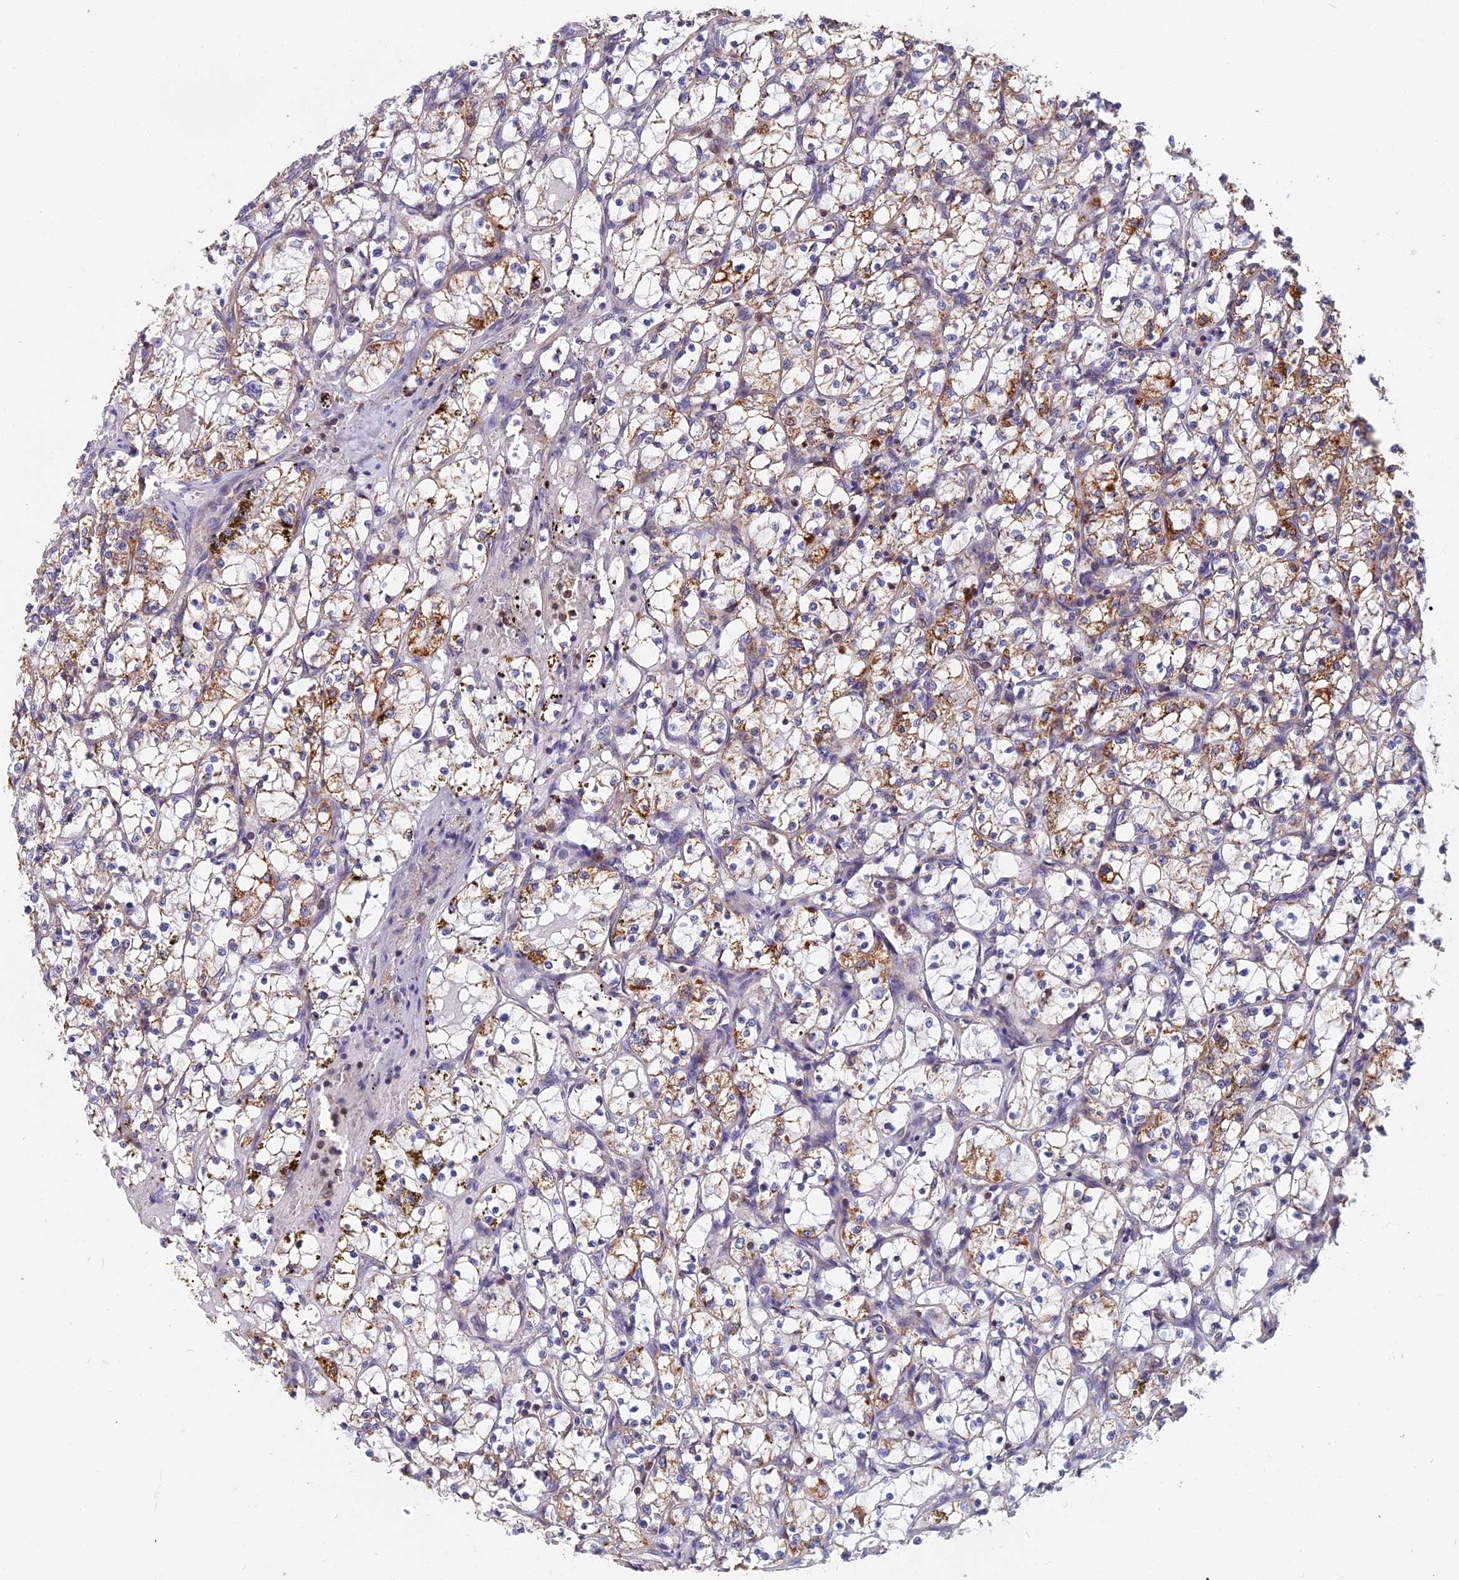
{"staining": {"intensity": "moderate", "quantity": "25%-75%", "location": "cytoplasmic/membranous"}, "tissue": "renal cancer", "cell_type": "Tumor cells", "image_type": "cancer", "snomed": [{"axis": "morphology", "description": "Adenocarcinoma, NOS"}, {"axis": "topography", "description": "Kidney"}], "caption": "Renal adenocarcinoma stained for a protein displays moderate cytoplasmic/membranous positivity in tumor cells. Immunohistochemistry (ihc) stains the protein in brown and the nuclei are stained blue.", "gene": "HSD17B8", "patient": {"sex": "female", "age": 69}}